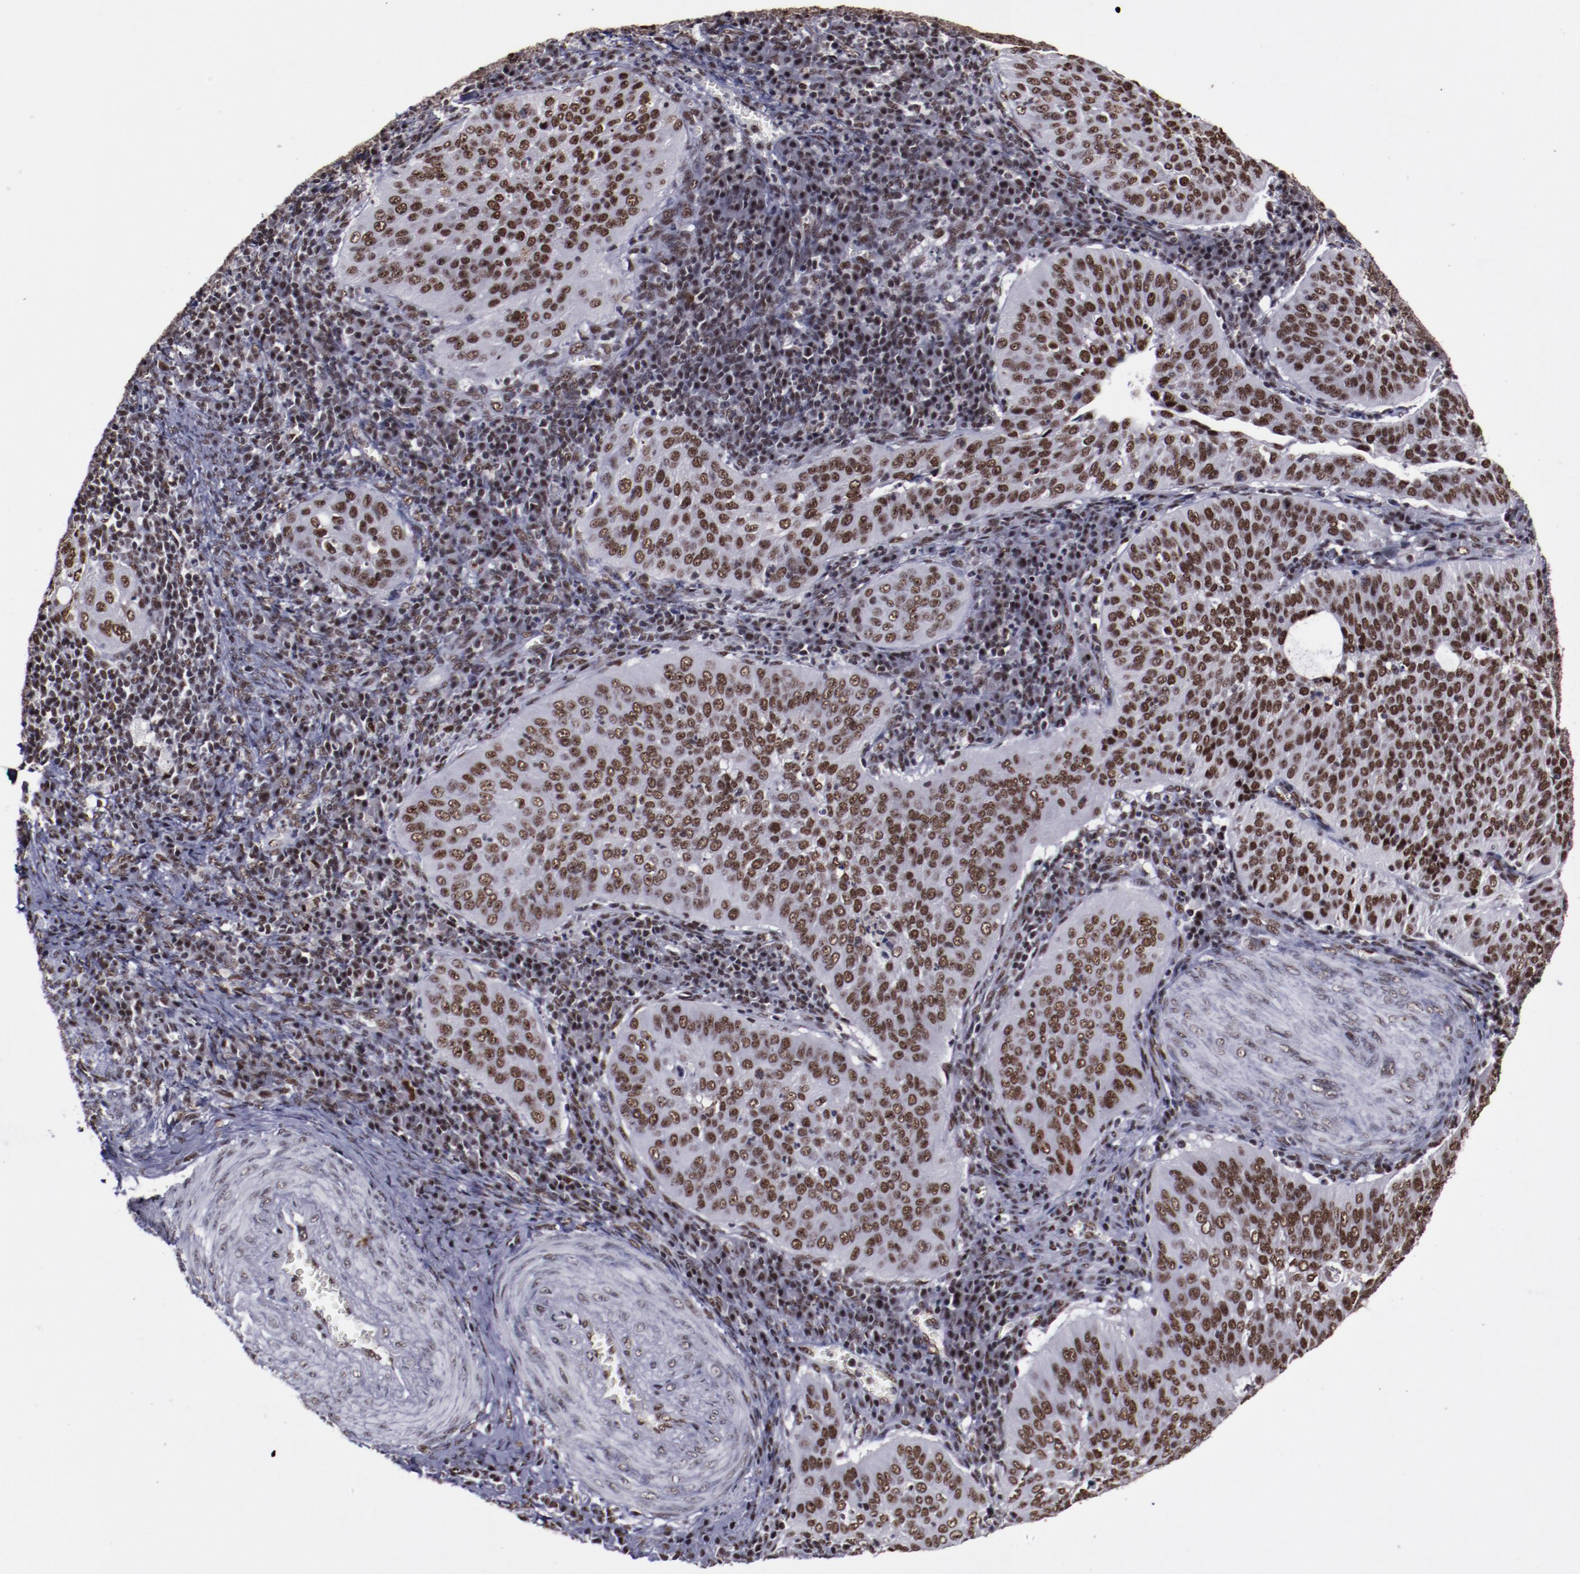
{"staining": {"intensity": "strong", "quantity": ">75%", "location": "nuclear"}, "tissue": "cervical cancer", "cell_type": "Tumor cells", "image_type": "cancer", "snomed": [{"axis": "morphology", "description": "Squamous cell carcinoma, NOS"}, {"axis": "topography", "description": "Cervix"}], "caption": "This photomicrograph exhibits IHC staining of human squamous cell carcinoma (cervical), with high strong nuclear expression in about >75% of tumor cells.", "gene": "ERH", "patient": {"sex": "female", "age": 39}}